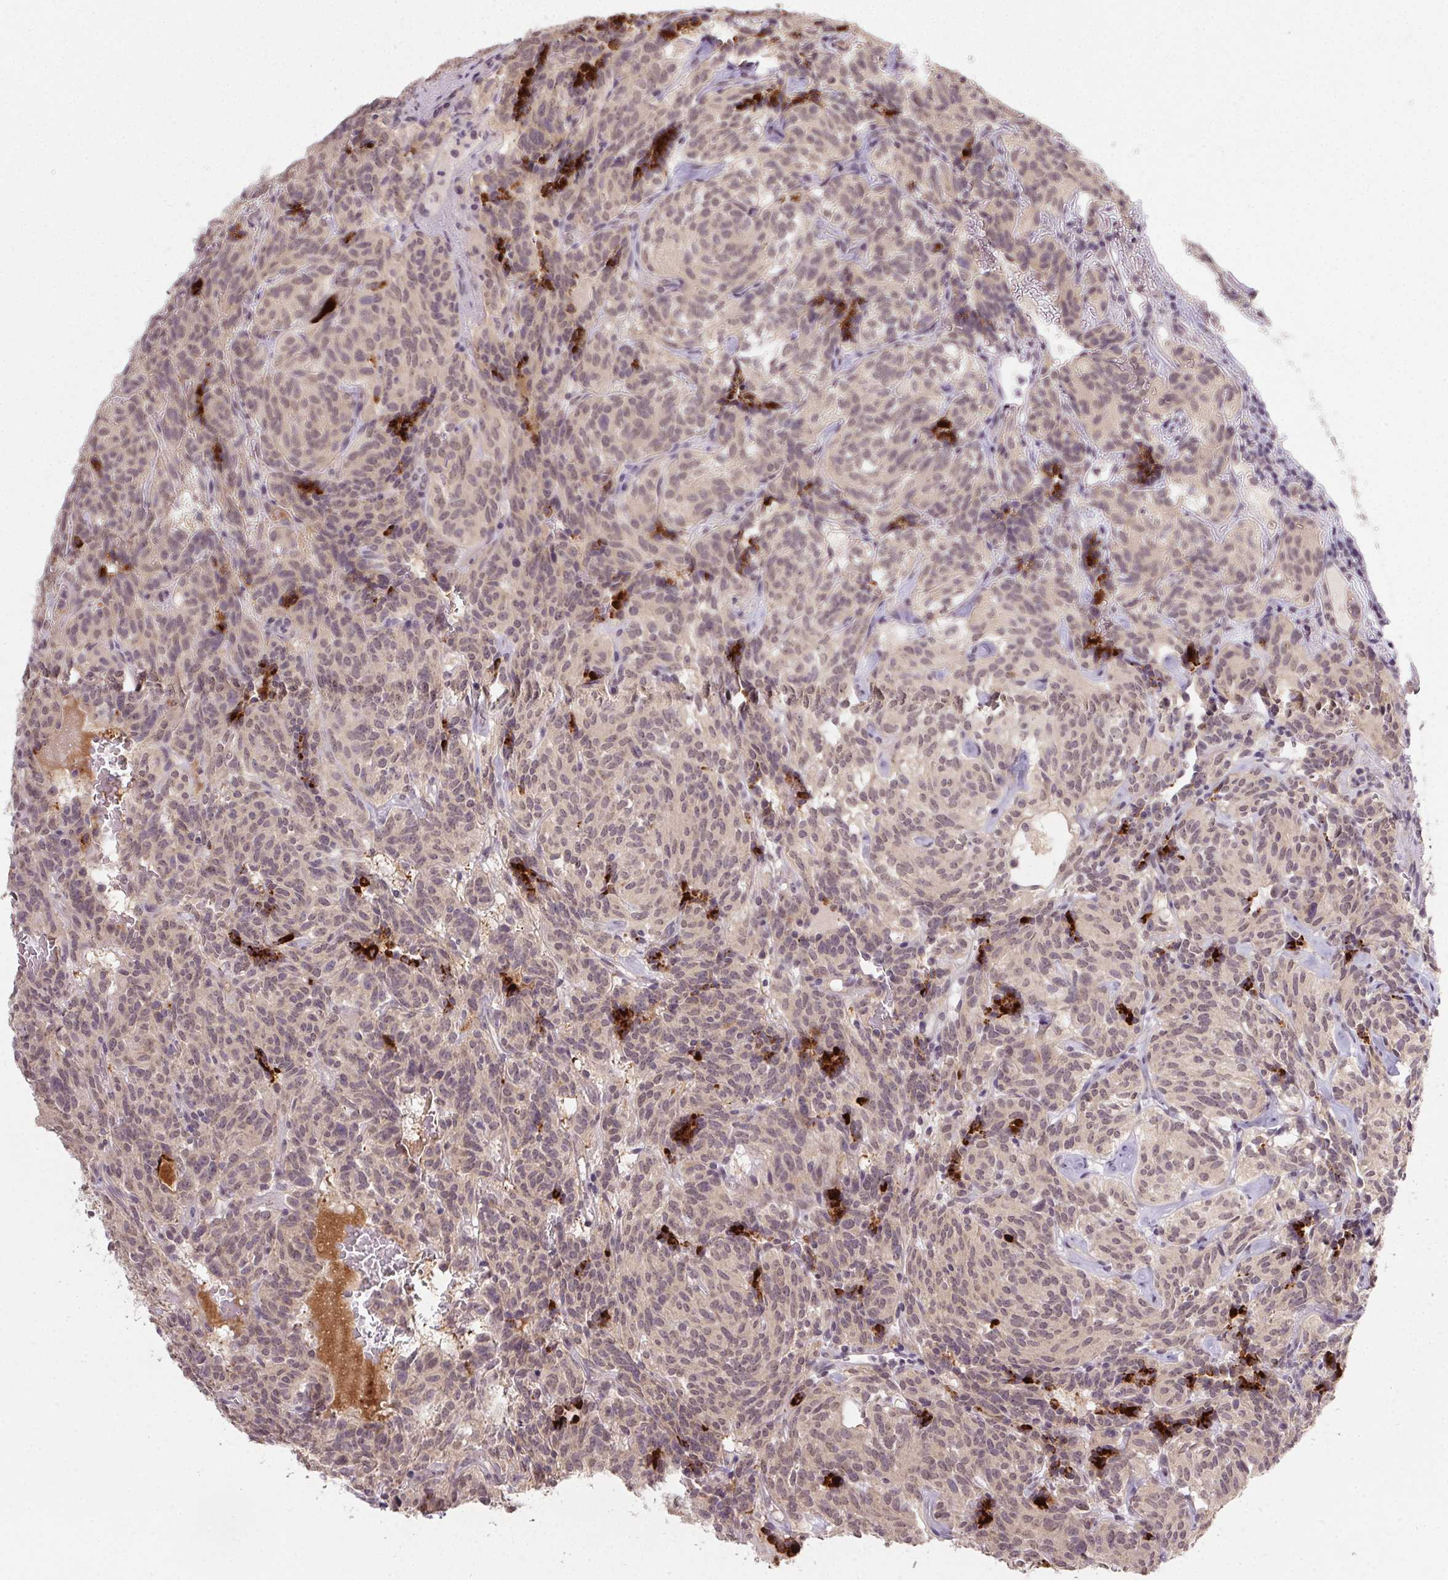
{"staining": {"intensity": "weak", "quantity": "25%-75%", "location": "cytoplasmic/membranous,nuclear"}, "tissue": "carcinoid", "cell_type": "Tumor cells", "image_type": "cancer", "snomed": [{"axis": "morphology", "description": "Carcinoid, malignant, NOS"}, {"axis": "topography", "description": "Lung"}], "caption": "Immunohistochemistry (IHC) histopathology image of human carcinoid stained for a protein (brown), which shows low levels of weak cytoplasmic/membranous and nuclear staining in approximately 25%-75% of tumor cells.", "gene": "PPP4R4", "patient": {"sex": "female", "age": 61}}